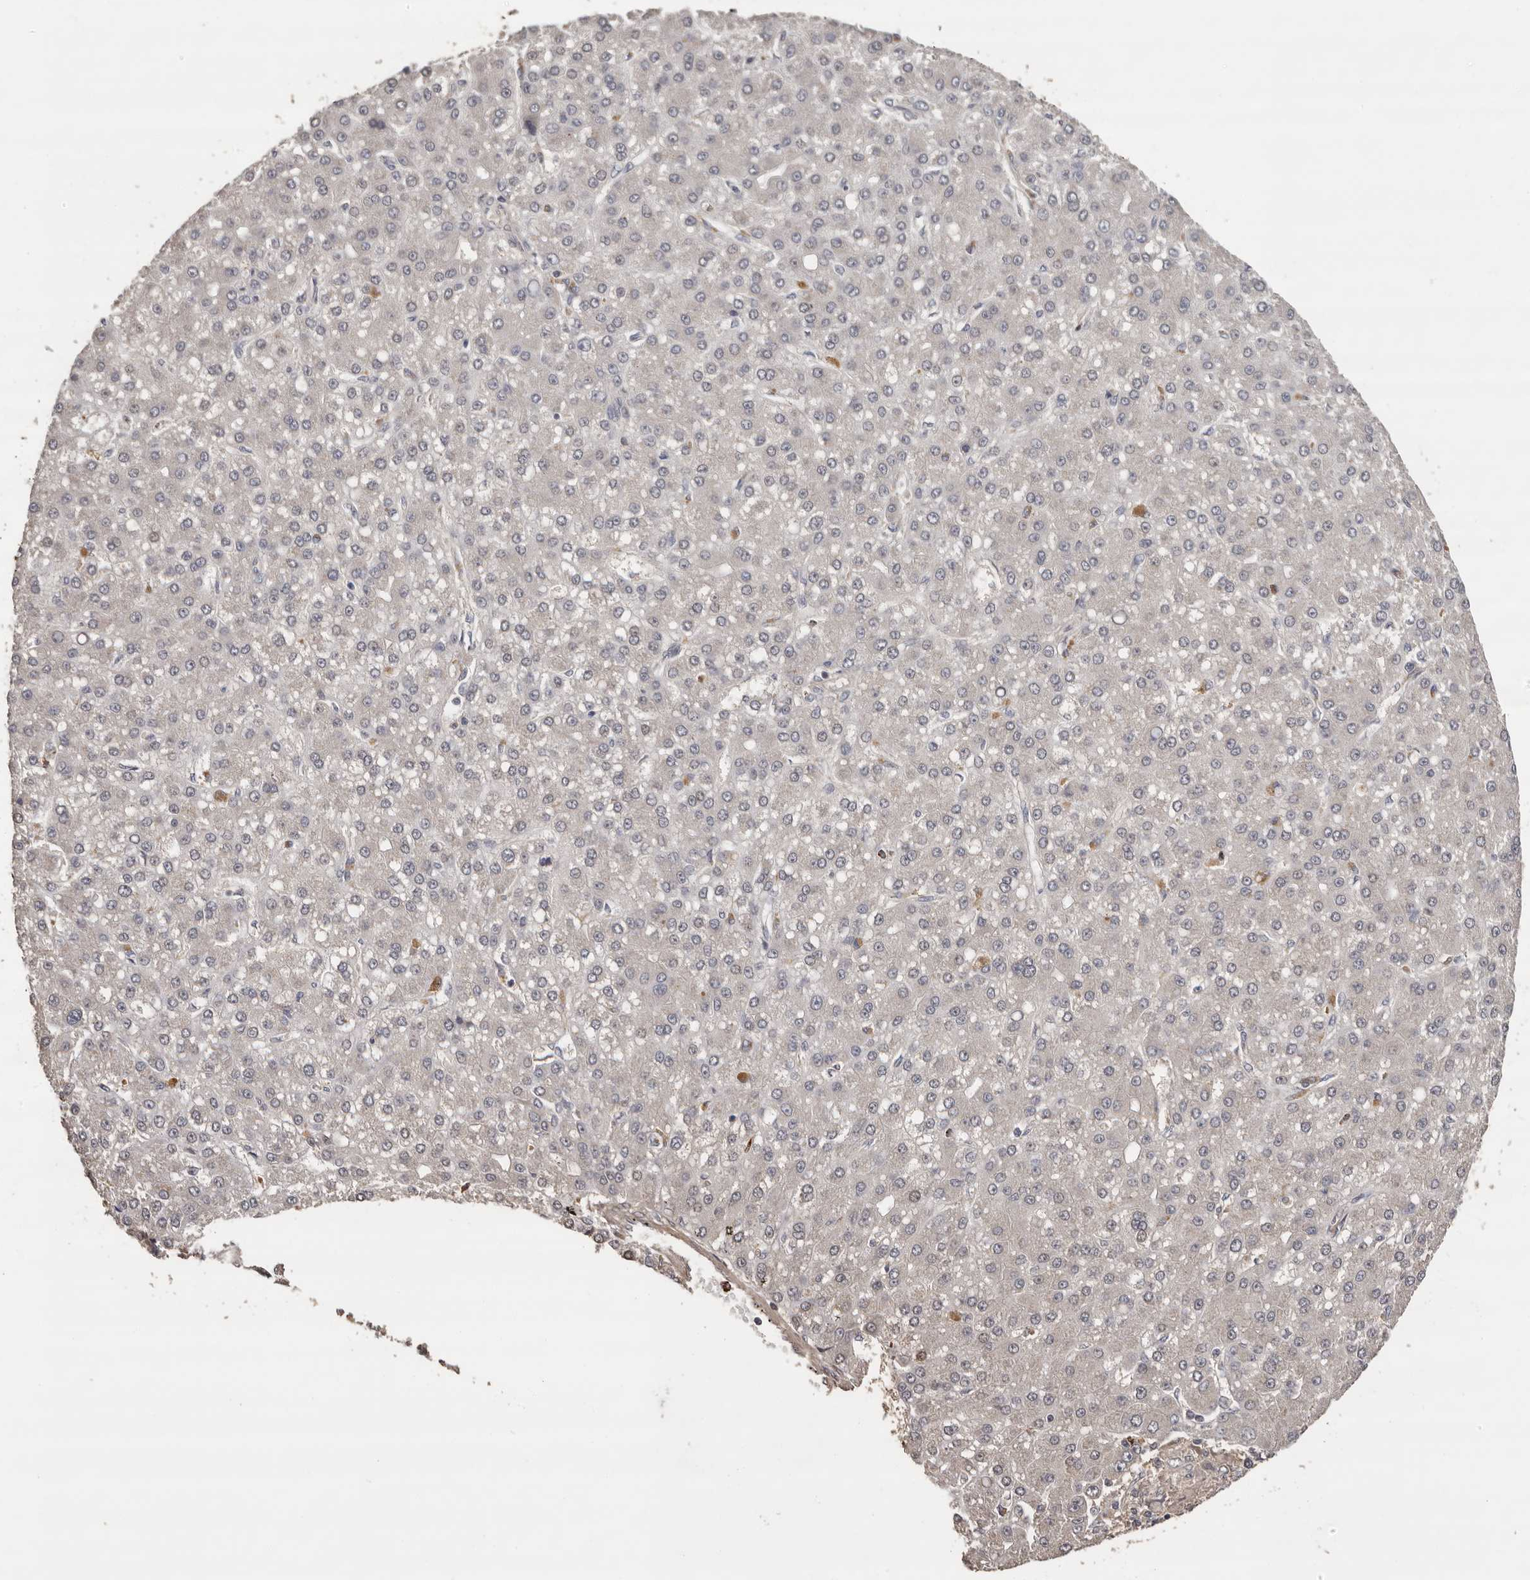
{"staining": {"intensity": "negative", "quantity": "none", "location": "none"}, "tissue": "liver cancer", "cell_type": "Tumor cells", "image_type": "cancer", "snomed": [{"axis": "morphology", "description": "Carcinoma, Hepatocellular, NOS"}, {"axis": "topography", "description": "Liver"}], "caption": "IHC image of neoplastic tissue: human liver cancer stained with DAB (3,3'-diaminobenzidine) displays no significant protein expression in tumor cells.", "gene": "KIF2B", "patient": {"sex": "male", "age": 67}}